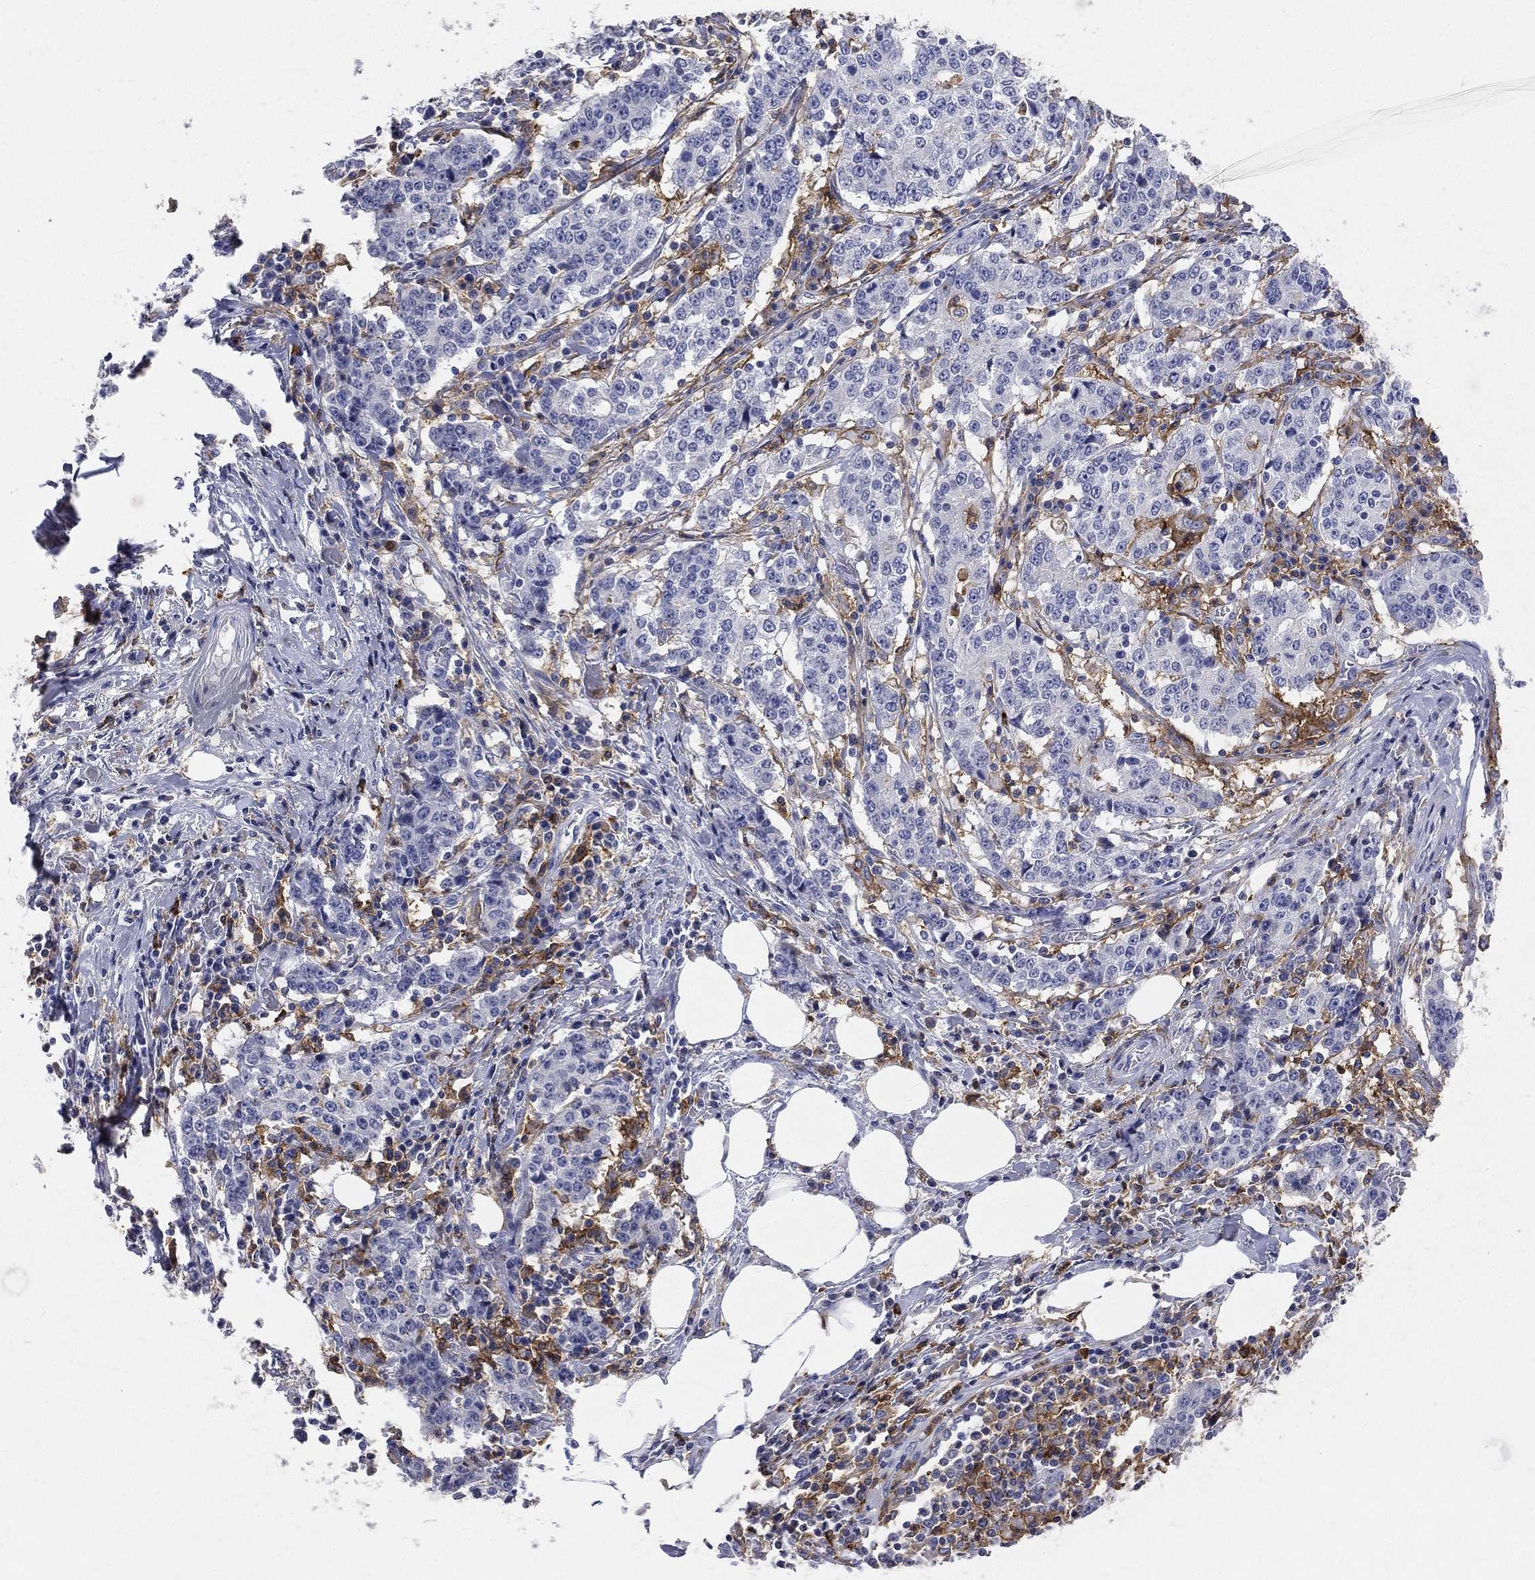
{"staining": {"intensity": "negative", "quantity": "none", "location": "none"}, "tissue": "stomach cancer", "cell_type": "Tumor cells", "image_type": "cancer", "snomed": [{"axis": "morphology", "description": "Adenocarcinoma, NOS"}, {"axis": "topography", "description": "Stomach"}], "caption": "There is no significant positivity in tumor cells of stomach cancer.", "gene": "CD33", "patient": {"sex": "male", "age": 59}}